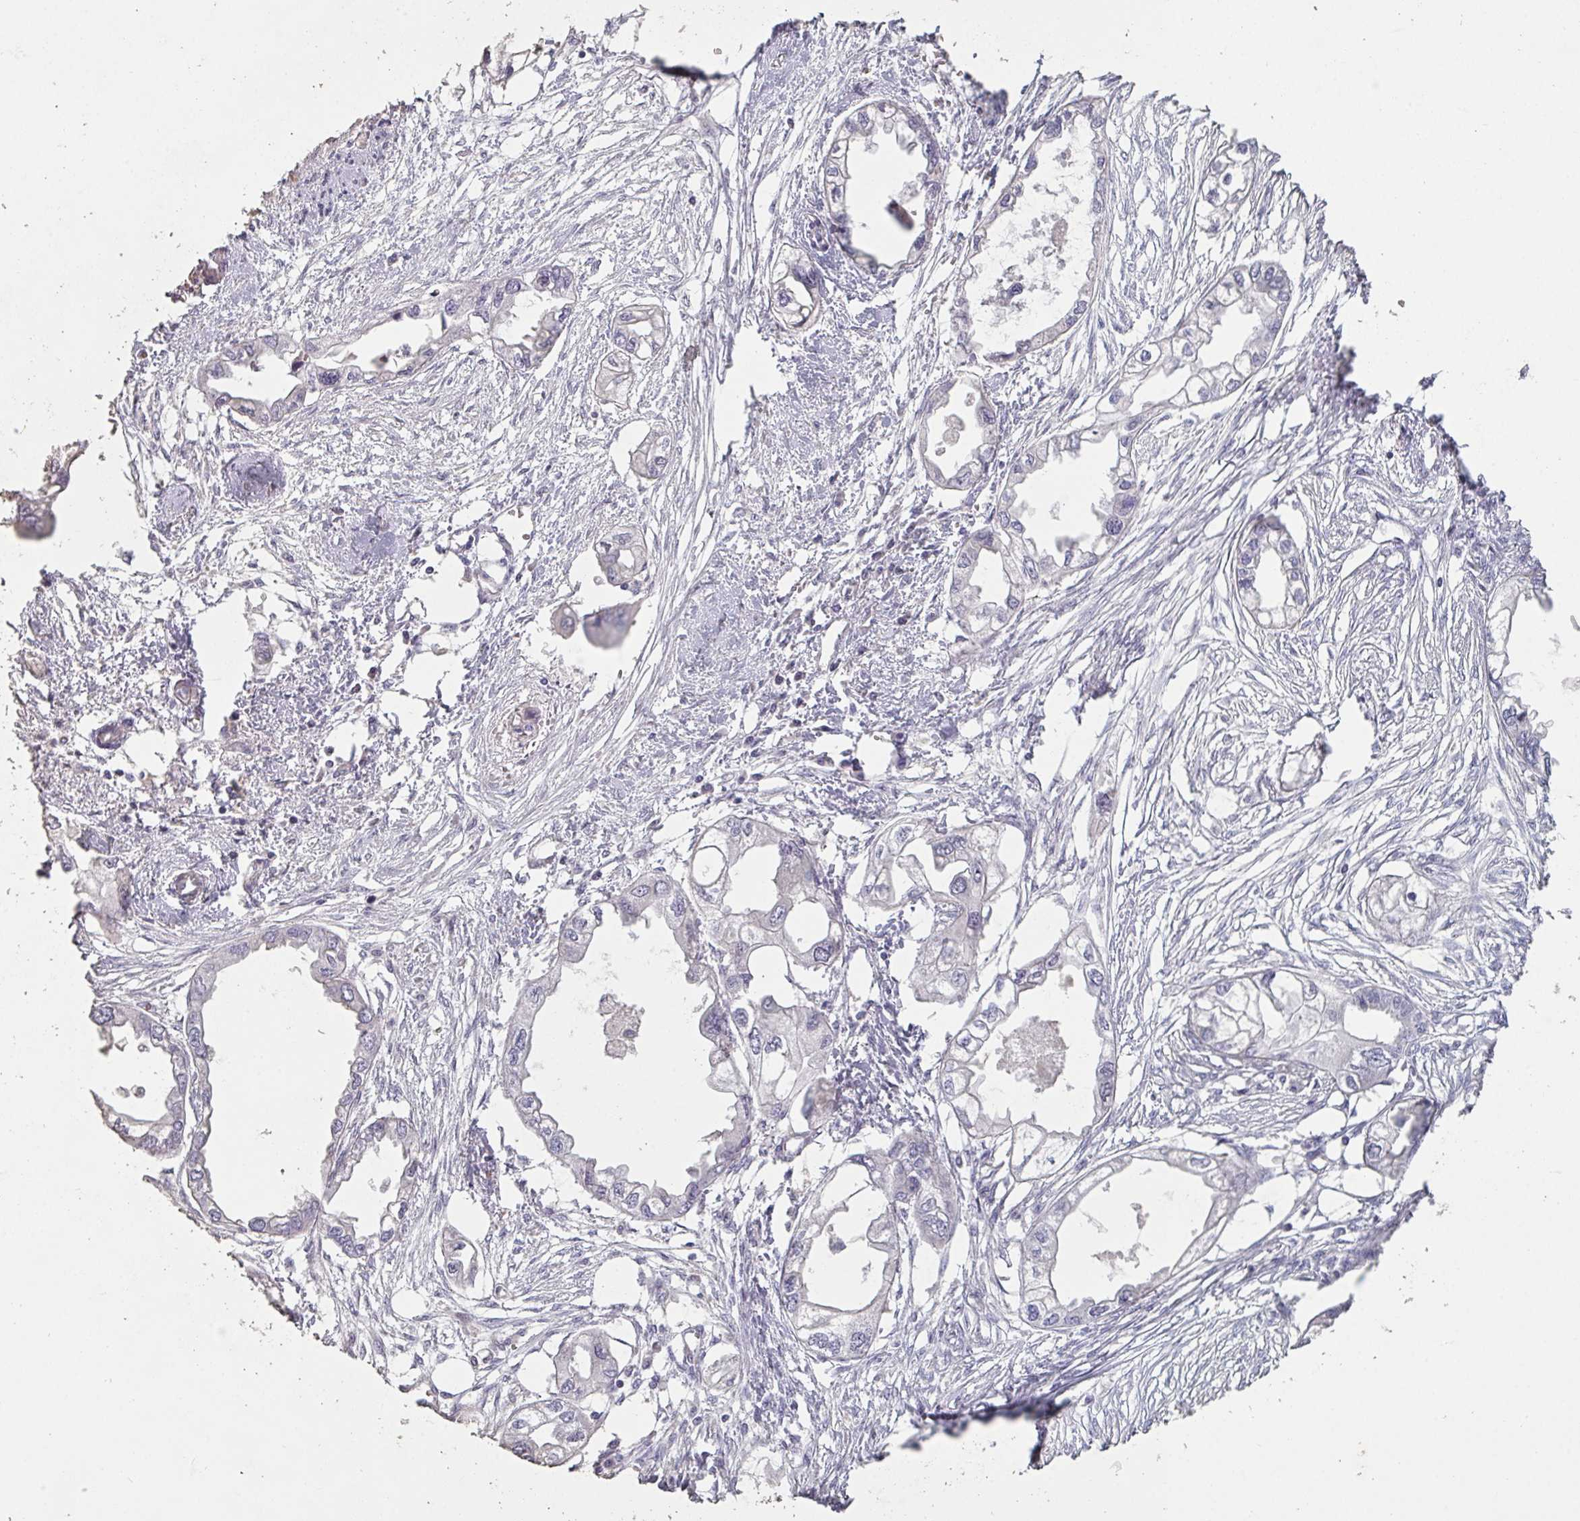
{"staining": {"intensity": "negative", "quantity": "none", "location": "none"}, "tissue": "endometrial cancer", "cell_type": "Tumor cells", "image_type": "cancer", "snomed": [{"axis": "morphology", "description": "Adenocarcinoma, NOS"}, {"axis": "morphology", "description": "Adenocarcinoma, metastatic, NOS"}, {"axis": "topography", "description": "Adipose tissue"}, {"axis": "topography", "description": "Endometrium"}], "caption": "This is an IHC histopathology image of endometrial cancer. There is no expression in tumor cells.", "gene": "OR5P3", "patient": {"sex": "female", "age": 67}}